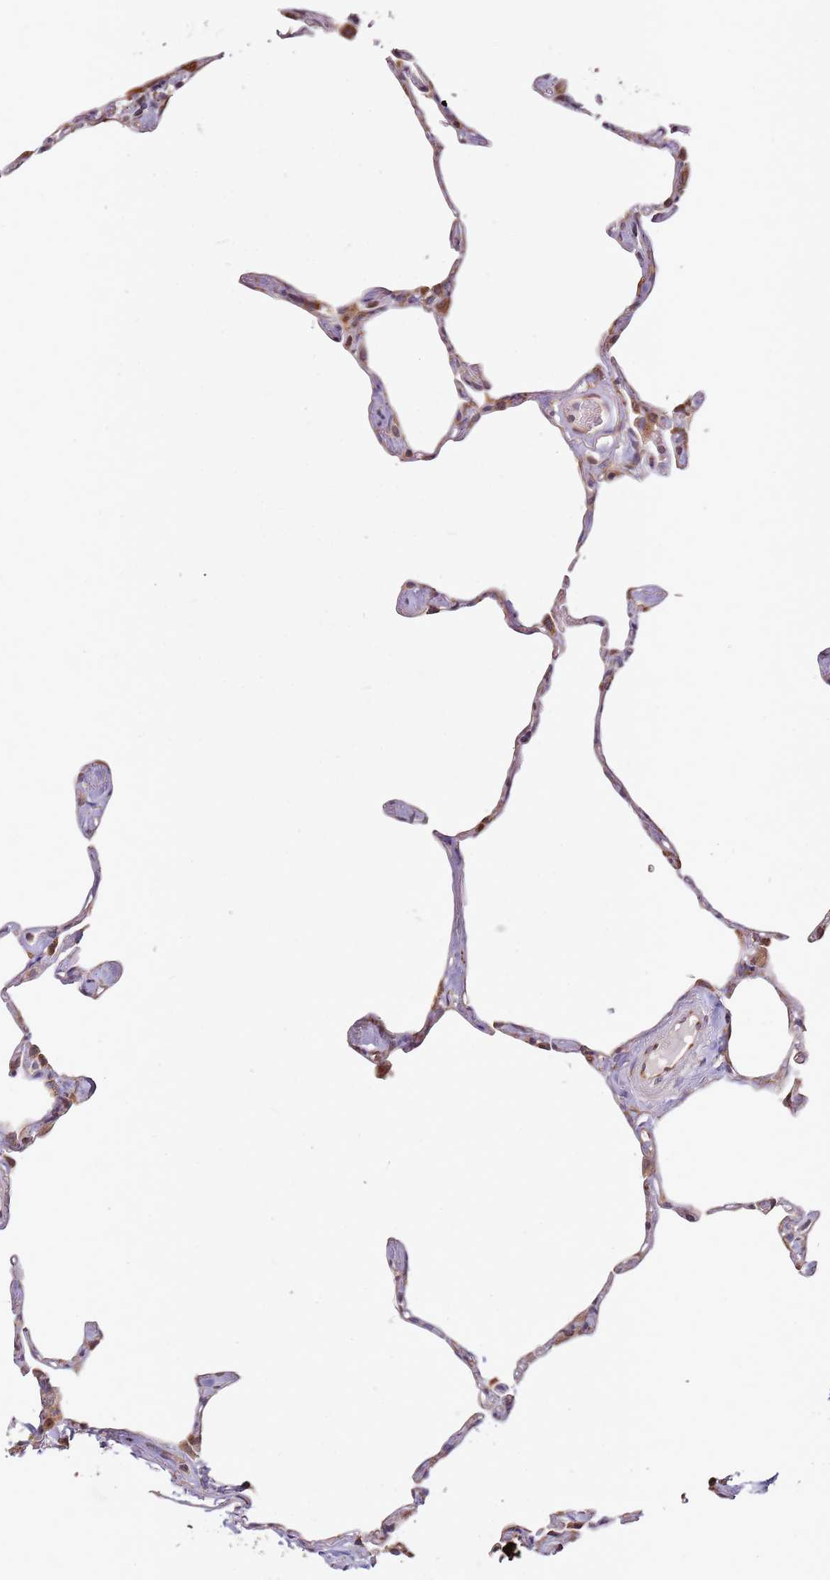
{"staining": {"intensity": "moderate", "quantity": "25%-75%", "location": "cytoplasmic/membranous"}, "tissue": "lung", "cell_type": "Alveolar cells", "image_type": "normal", "snomed": [{"axis": "morphology", "description": "Normal tissue, NOS"}, {"axis": "topography", "description": "Lung"}], "caption": "The photomicrograph reveals immunohistochemical staining of unremarkable lung. There is moderate cytoplasmic/membranous staining is identified in approximately 25%-75% of alveolar cells.", "gene": "ARFRP1", "patient": {"sex": "male", "age": 65}}